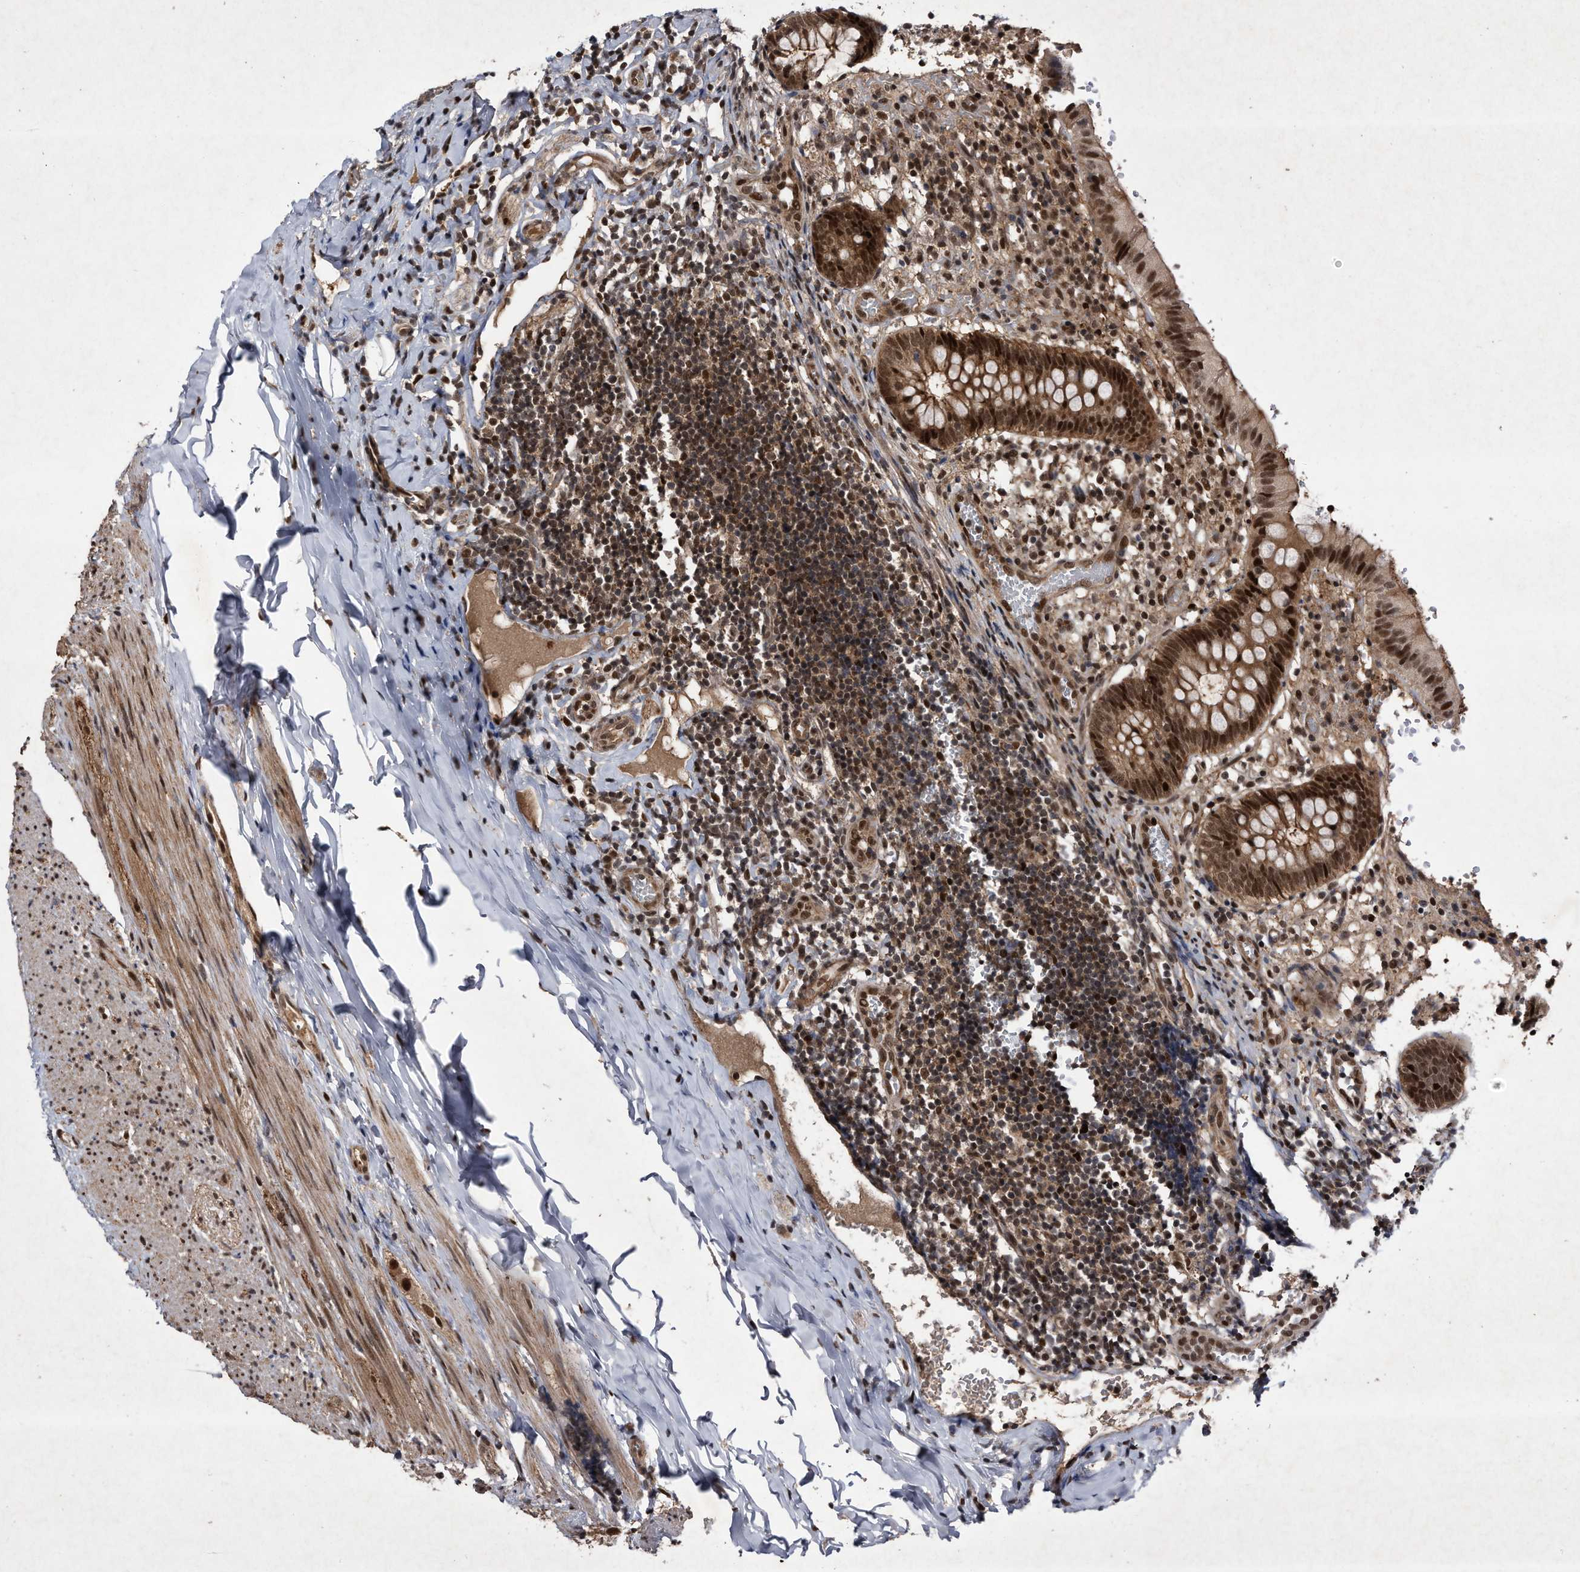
{"staining": {"intensity": "strong", "quantity": ">75%", "location": "cytoplasmic/membranous,nuclear"}, "tissue": "appendix", "cell_type": "Glandular cells", "image_type": "normal", "snomed": [{"axis": "morphology", "description": "Normal tissue, NOS"}, {"axis": "topography", "description": "Appendix"}], "caption": "Appendix stained with IHC displays strong cytoplasmic/membranous,nuclear staining in about >75% of glandular cells.", "gene": "RAD23B", "patient": {"sex": "male", "age": 8}}